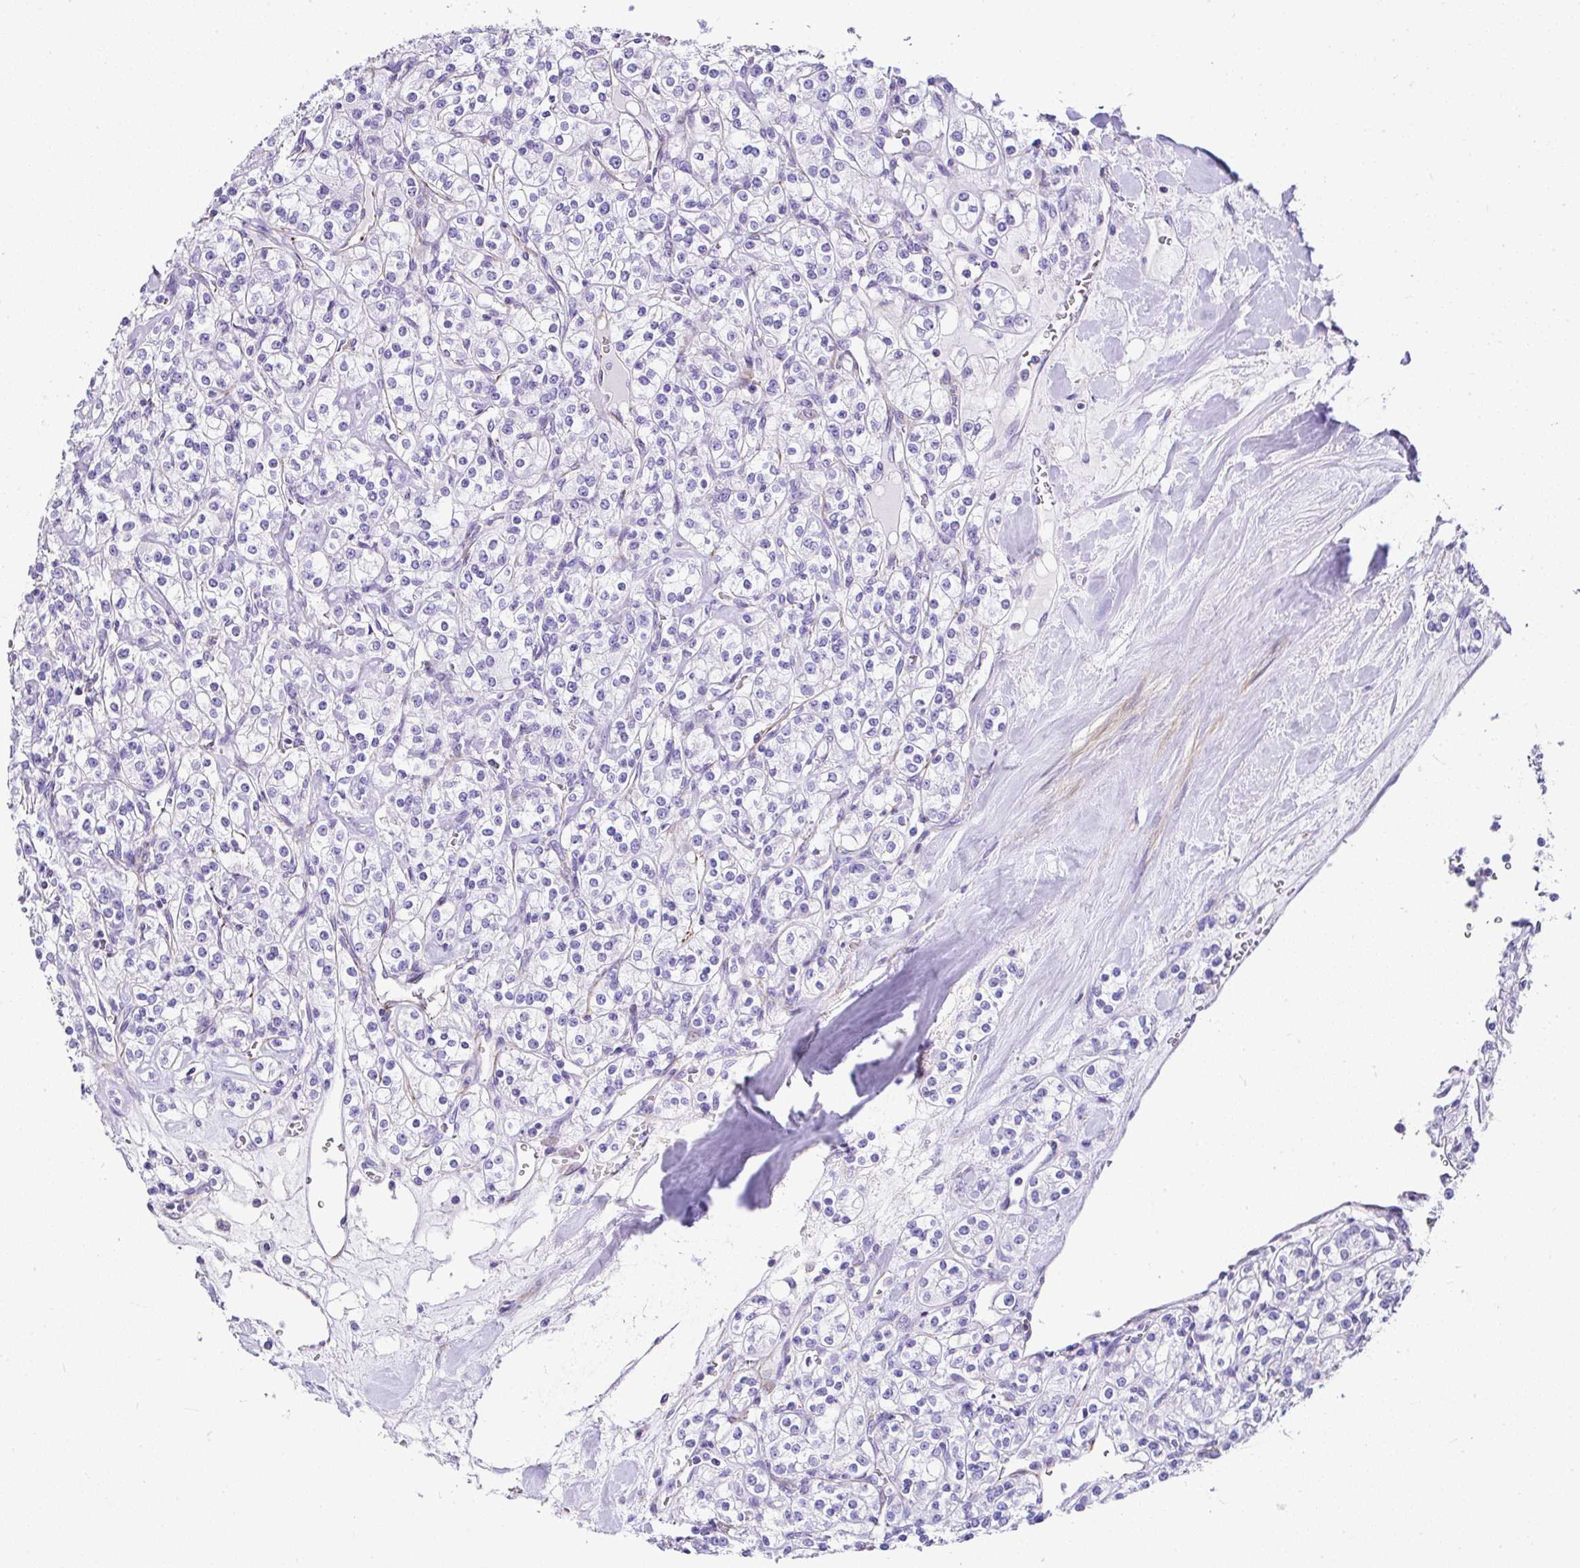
{"staining": {"intensity": "negative", "quantity": "none", "location": "none"}, "tissue": "renal cancer", "cell_type": "Tumor cells", "image_type": "cancer", "snomed": [{"axis": "morphology", "description": "Adenocarcinoma, NOS"}, {"axis": "topography", "description": "Kidney"}], "caption": "This is a histopathology image of IHC staining of renal adenocarcinoma, which shows no positivity in tumor cells.", "gene": "DEPDC5", "patient": {"sex": "male", "age": 77}}